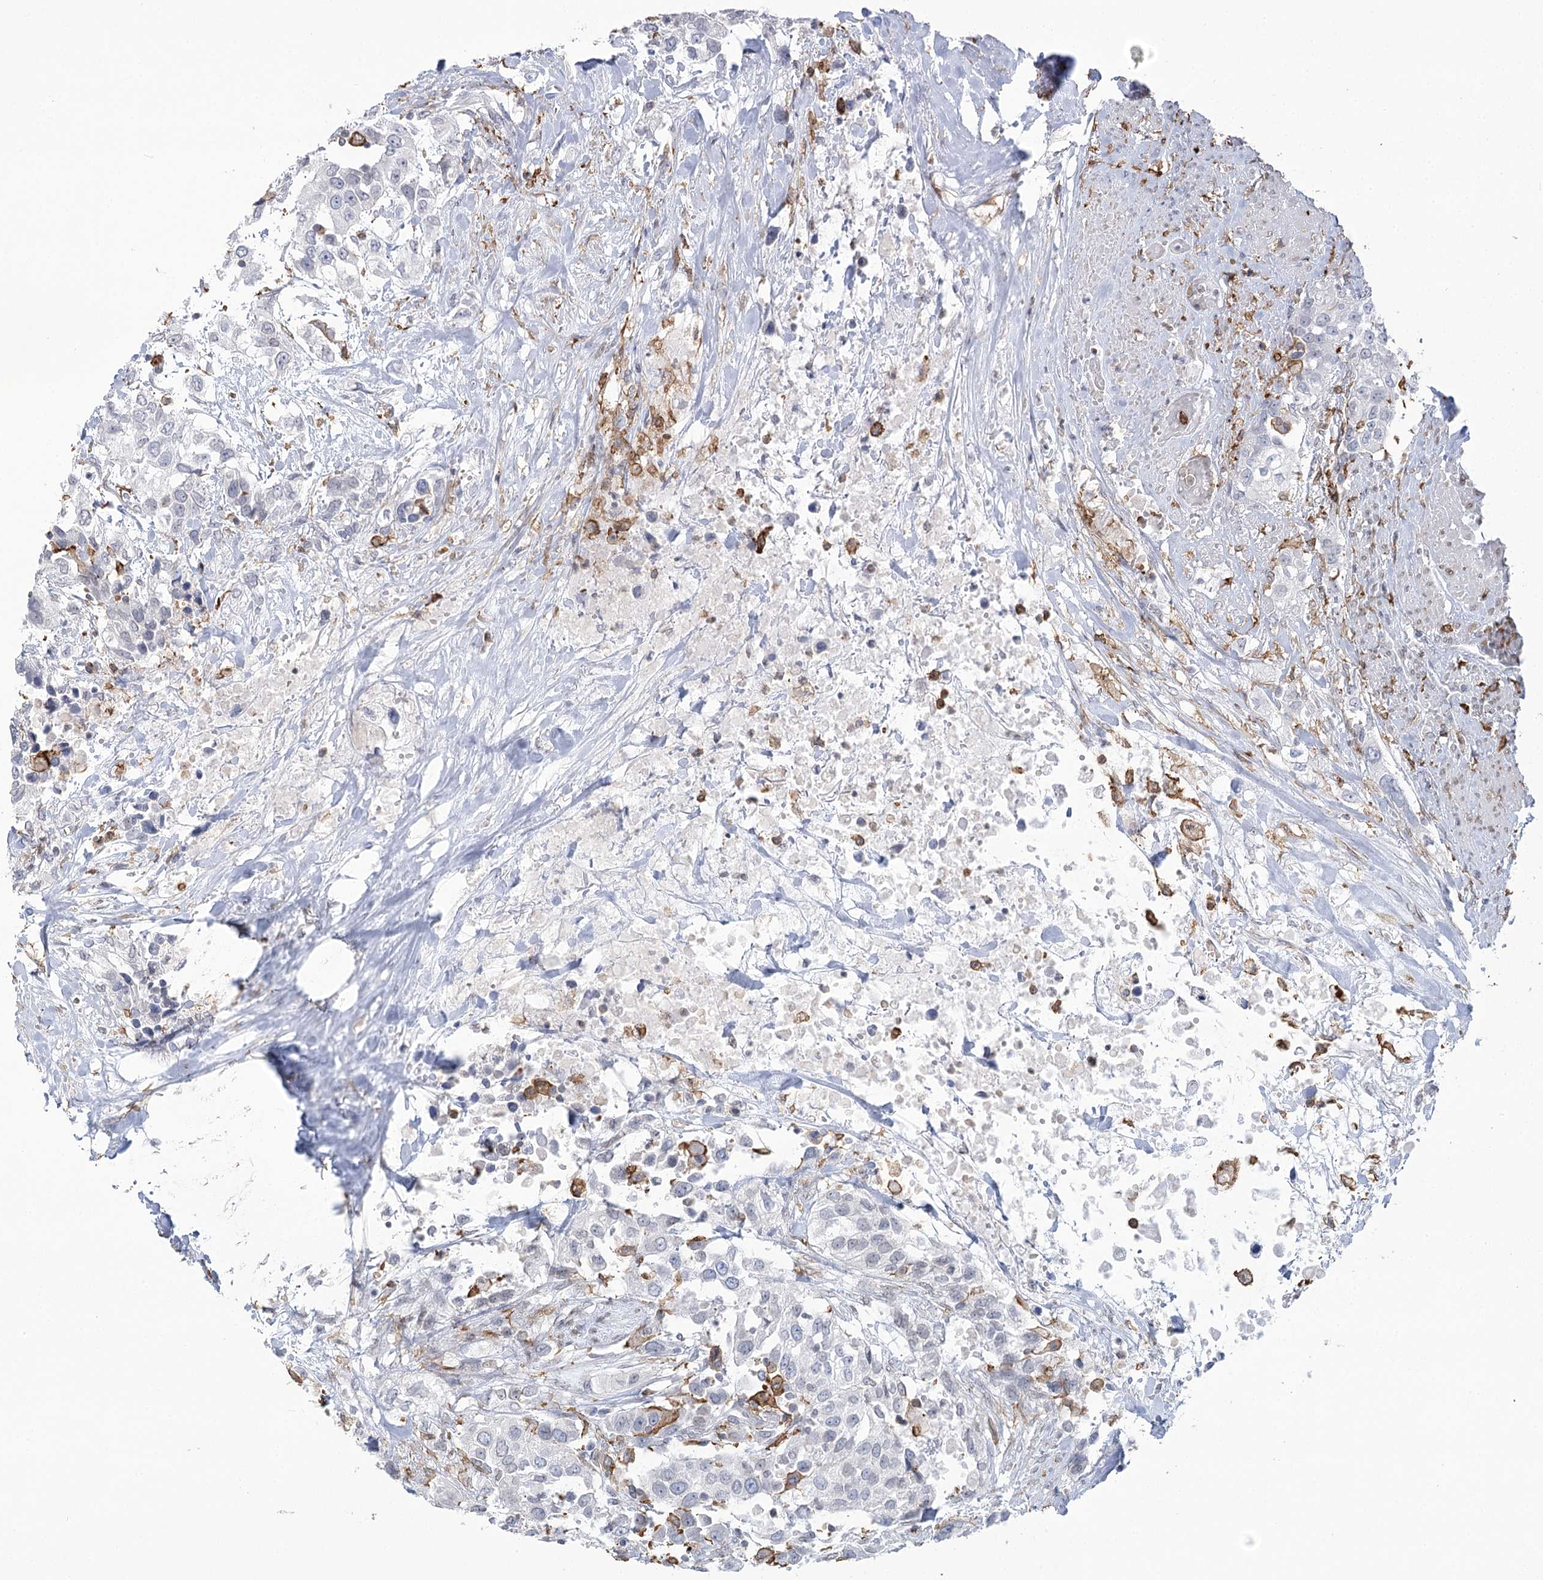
{"staining": {"intensity": "negative", "quantity": "none", "location": "none"}, "tissue": "urothelial cancer", "cell_type": "Tumor cells", "image_type": "cancer", "snomed": [{"axis": "morphology", "description": "Urothelial carcinoma, High grade"}, {"axis": "topography", "description": "Urinary bladder"}], "caption": "Urothelial cancer stained for a protein using immunohistochemistry (IHC) demonstrates no staining tumor cells.", "gene": "C11orf1", "patient": {"sex": "female", "age": 80}}